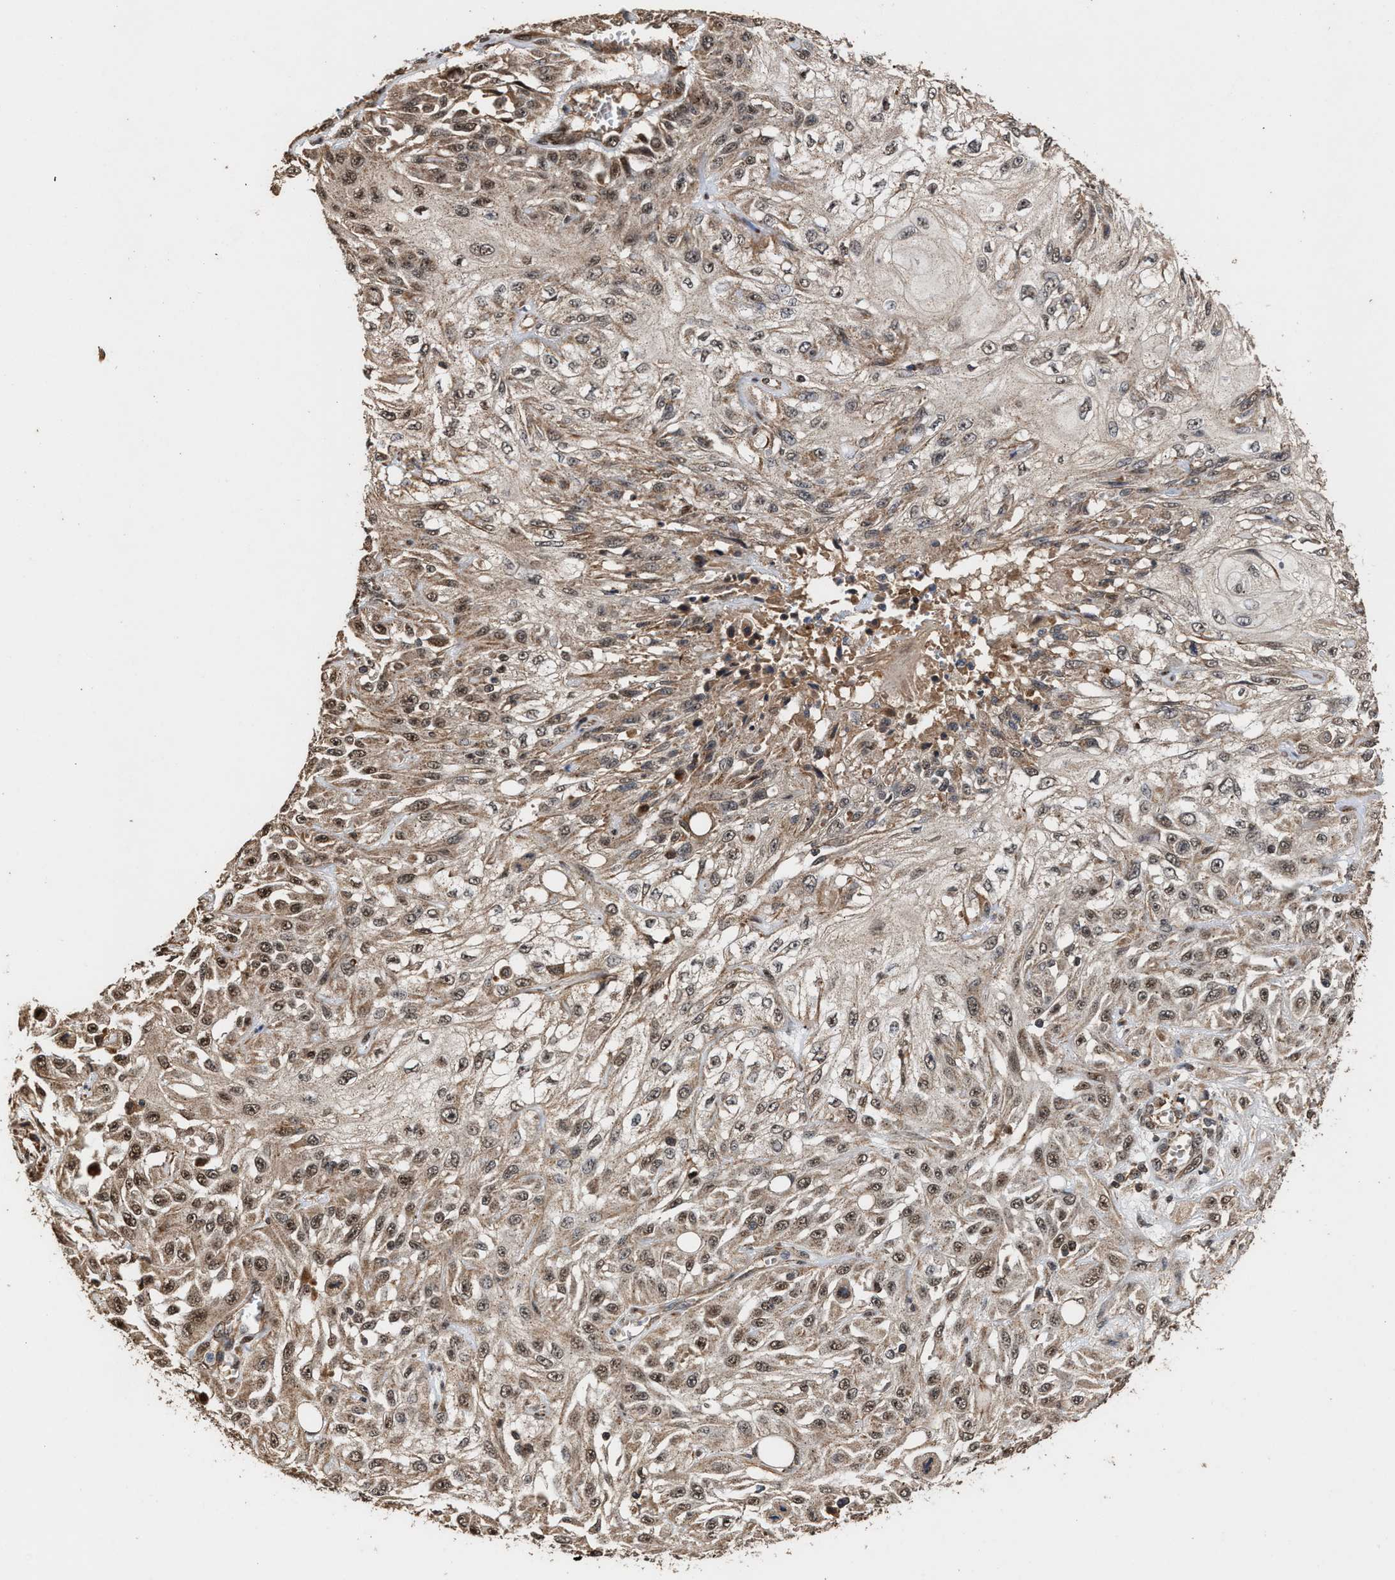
{"staining": {"intensity": "moderate", "quantity": ">75%", "location": "cytoplasmic/membranous,nuclear"}, "tissue": "skin cancer", "cell_type": "Tumor cells", "image_type": "cancer", "snomed": [{"axis": "morphology", "description": "Squamous cell carcinoma, NOS"}, {"axis": "morphology", "description": "Squamous cell carcinoma, metastatic, NOS"}, {"axis": "topography", "description": "Skin"}, {"axis": "topography", "description": "Lymph node"}], "caption": "Protein expression by immunohistochemistry displays moderate cytoplasmic/membranous and nuclear expression in about >75% of tumor cells in metastatic squamous cell carcinoma (skin).", "gene": "ZNHIT6", "patient": {"sex": "male", "age": 75}}